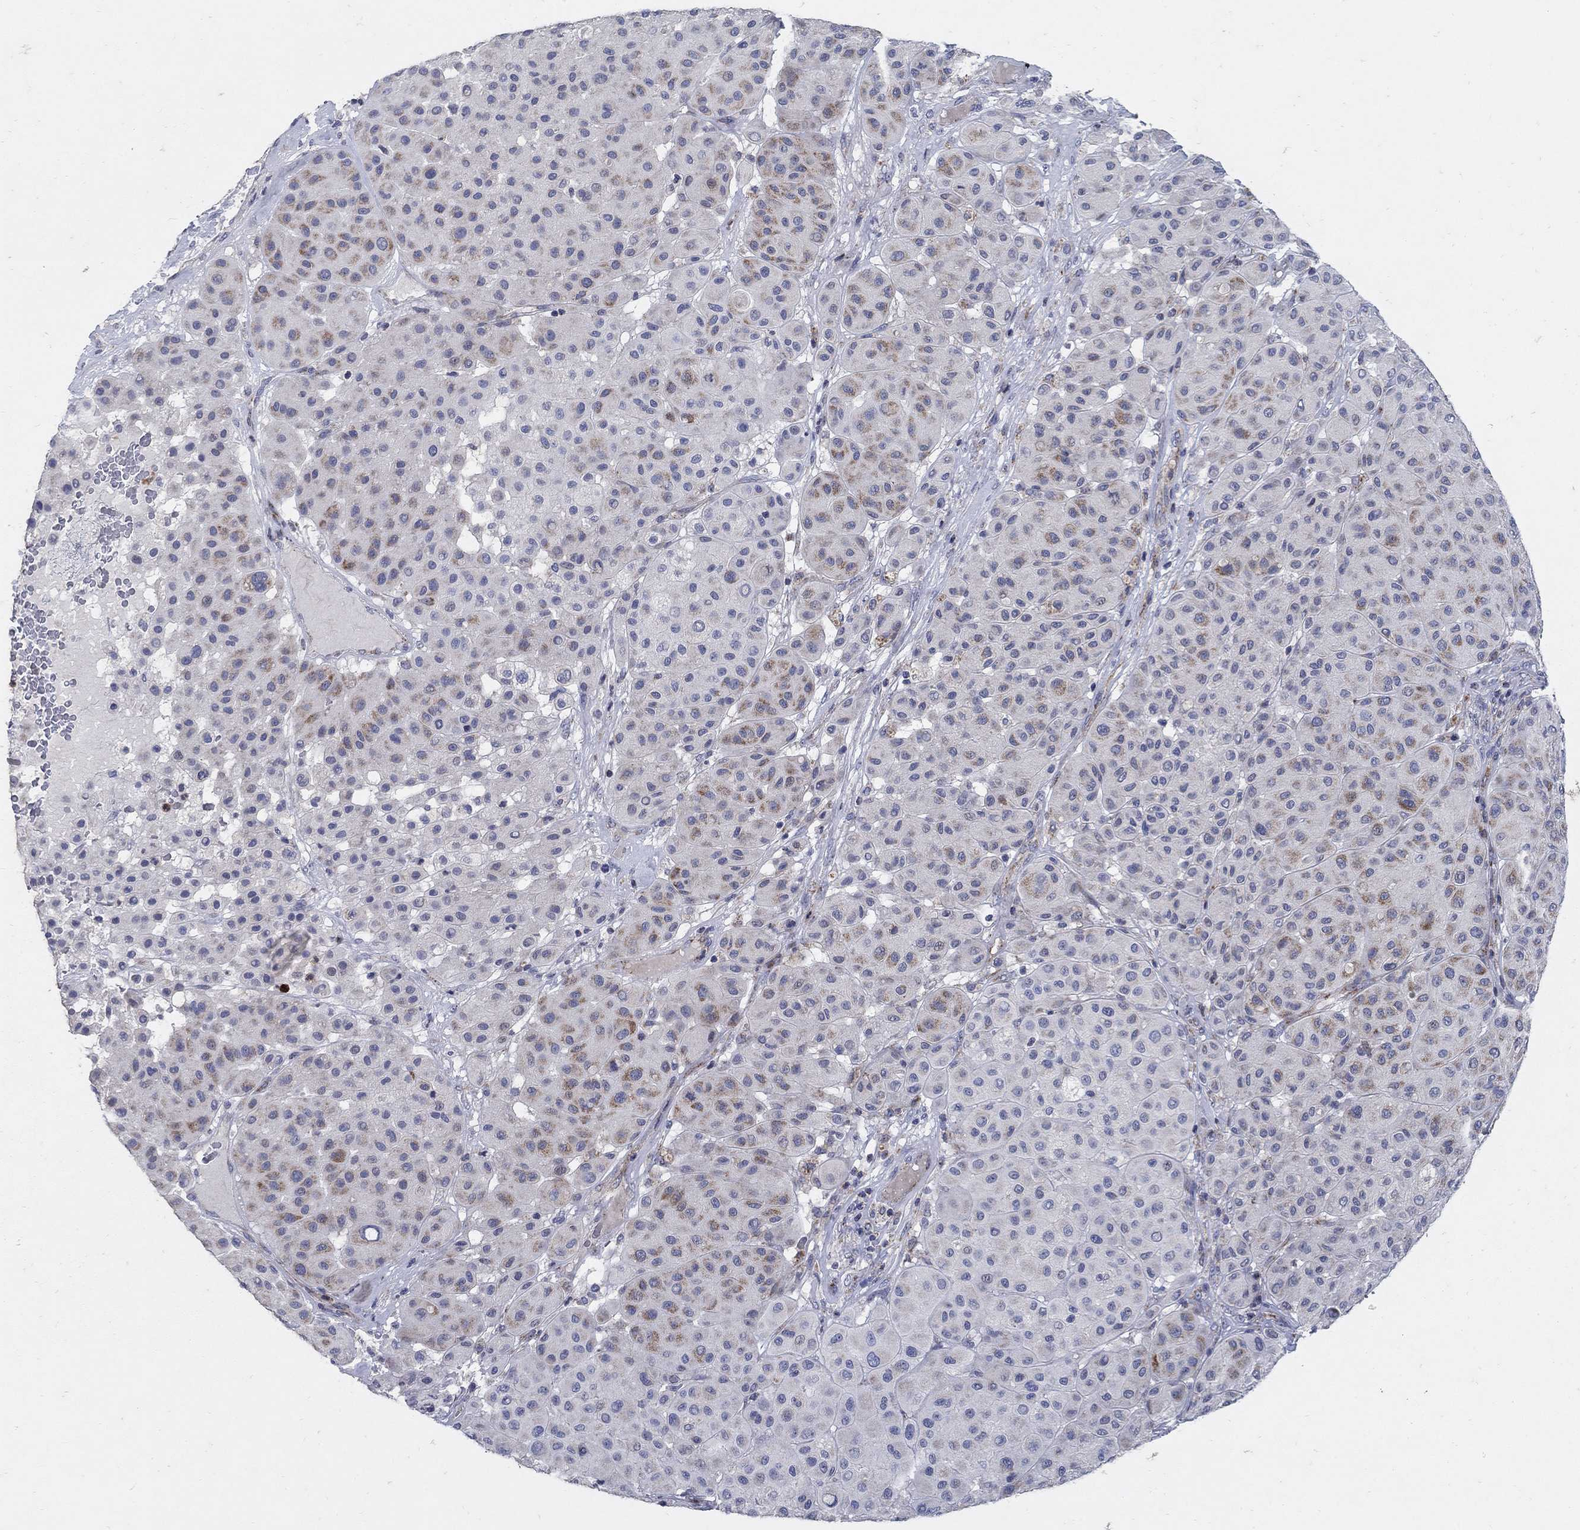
{"staining": {"intensity": "moderate", "quantity": "<25%", "location": "cytoplasmic/membranous"}, "tissue": "melanoma", "cell_type": "Tumor cells", "image_type": "cancer", "snomed": [{"axis": "morphology", "description": "Malignant melanoma, Metastatic site"}, {"axis": "topography", "description": "Smooth muscle"}], "caption": "Immunohistochemical staining of human melanoma exhibits low levels of moderate cytoplasmic/membranous expression in about <25% of tumor cells. (Brightfield microscopy of DAB IHC at high magnification).", "gene": "HMX2", "patient": {"sex": "male", "age": 41}}